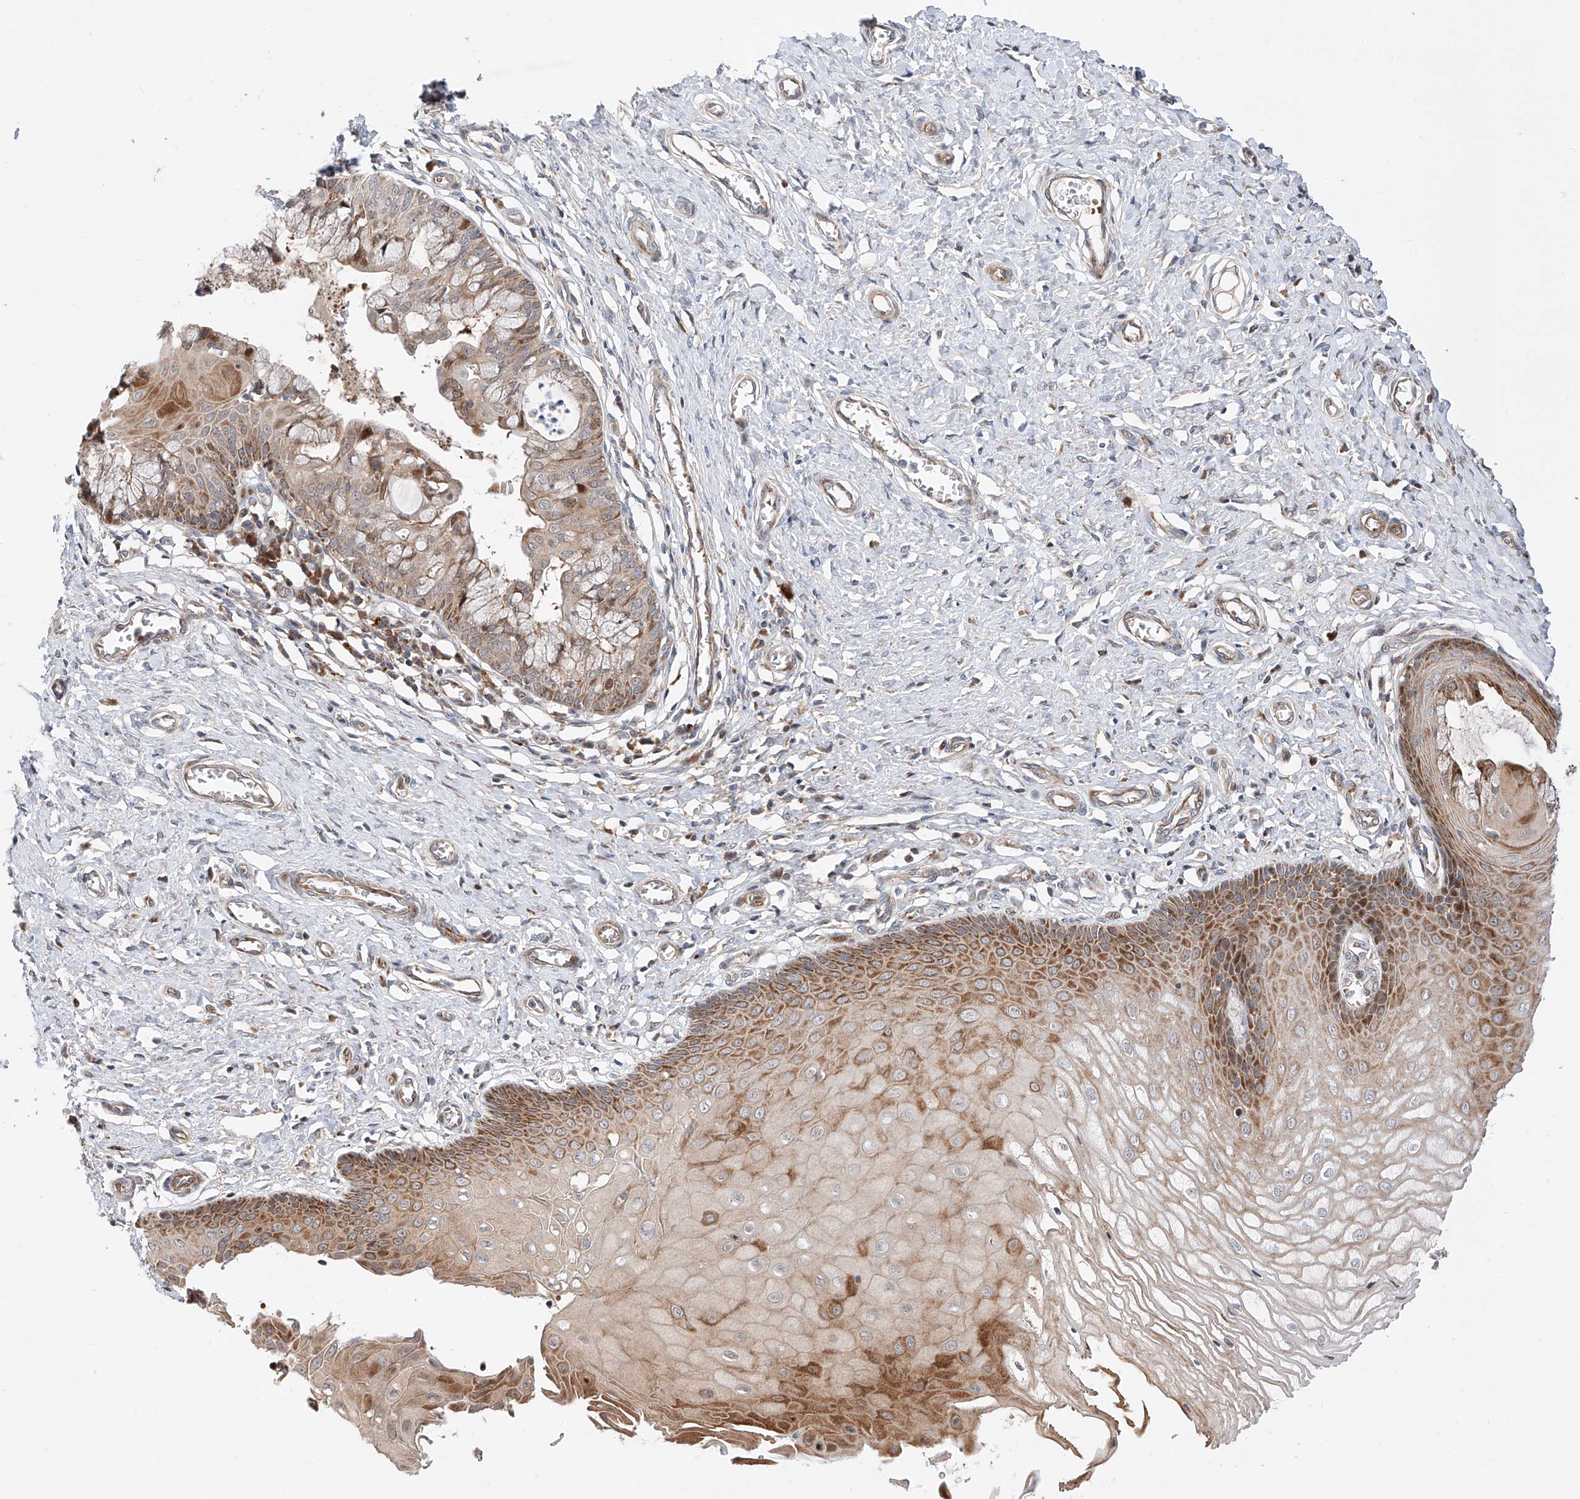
{"staining": {"intensity": "moderate", "quantity": "25%-75%", "location": "cytoplasmic/membranous,nuclear"}, "tissue": "cervix", "cell_type": "Glandular cells", "image_type": "normal", "snomed": [{"axis": "morphology", "description": "Normal tissue, NOS"}, {"axis": "topography", "description": "Cervix"}], "caption": "Immunohistochemistry histopathology image of benign cervix: human cervix stained using immunohistochemistry (IHC) exhibits medium levels of moderate protein expression localized specifically in the cytoplasmic/membranous,nuclear of glandular cells, appearing as a cytoplasmic/membranous,nuclear brown color.", "gene": "USF3", "patient": {"sex": "female", "age": 55}}